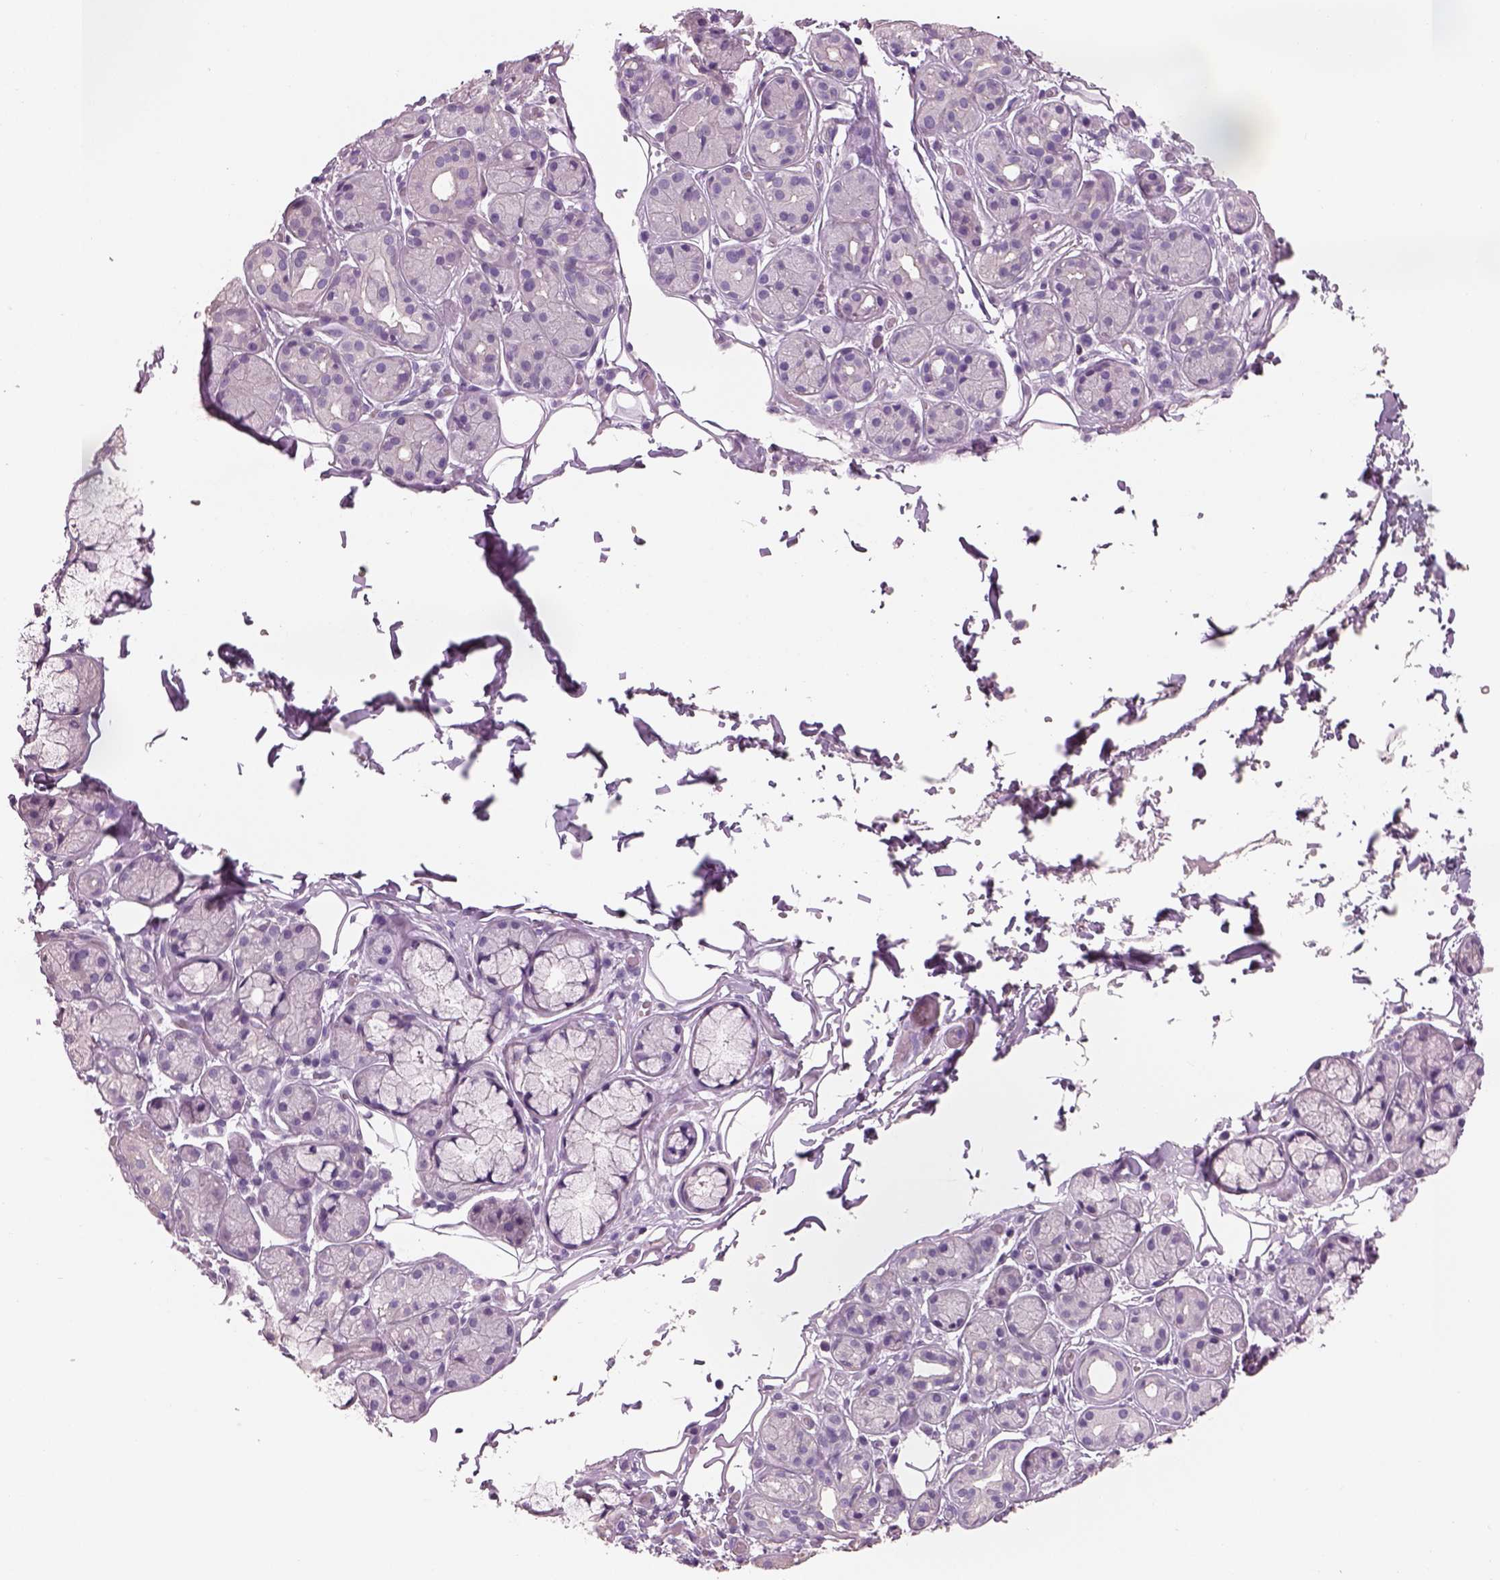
{"staining": {"intensity": "negative", "quantity": "none", "location": "none"}, "tissue": "salivary gland", "cell_type": "Glandular cells", "image_type": "normal", "snomed": [{"axis": "morphology", "description": "Normal tissue, NOS"}, {"axis": "topography", "description": "Salivary gland"}, {"axis": "topography", "description": "Peripheral nerve tissue"}], "caption": "Immunohistochemistry (IHC) photomicrograph of normal salivary gland: human salivary gland stained with DAB exhibits no significant protein expression in glandular cells. Nuclei are stained in blue.", "gene": "OTUD6A", "patient": {"sex": "male", "age": 71}}